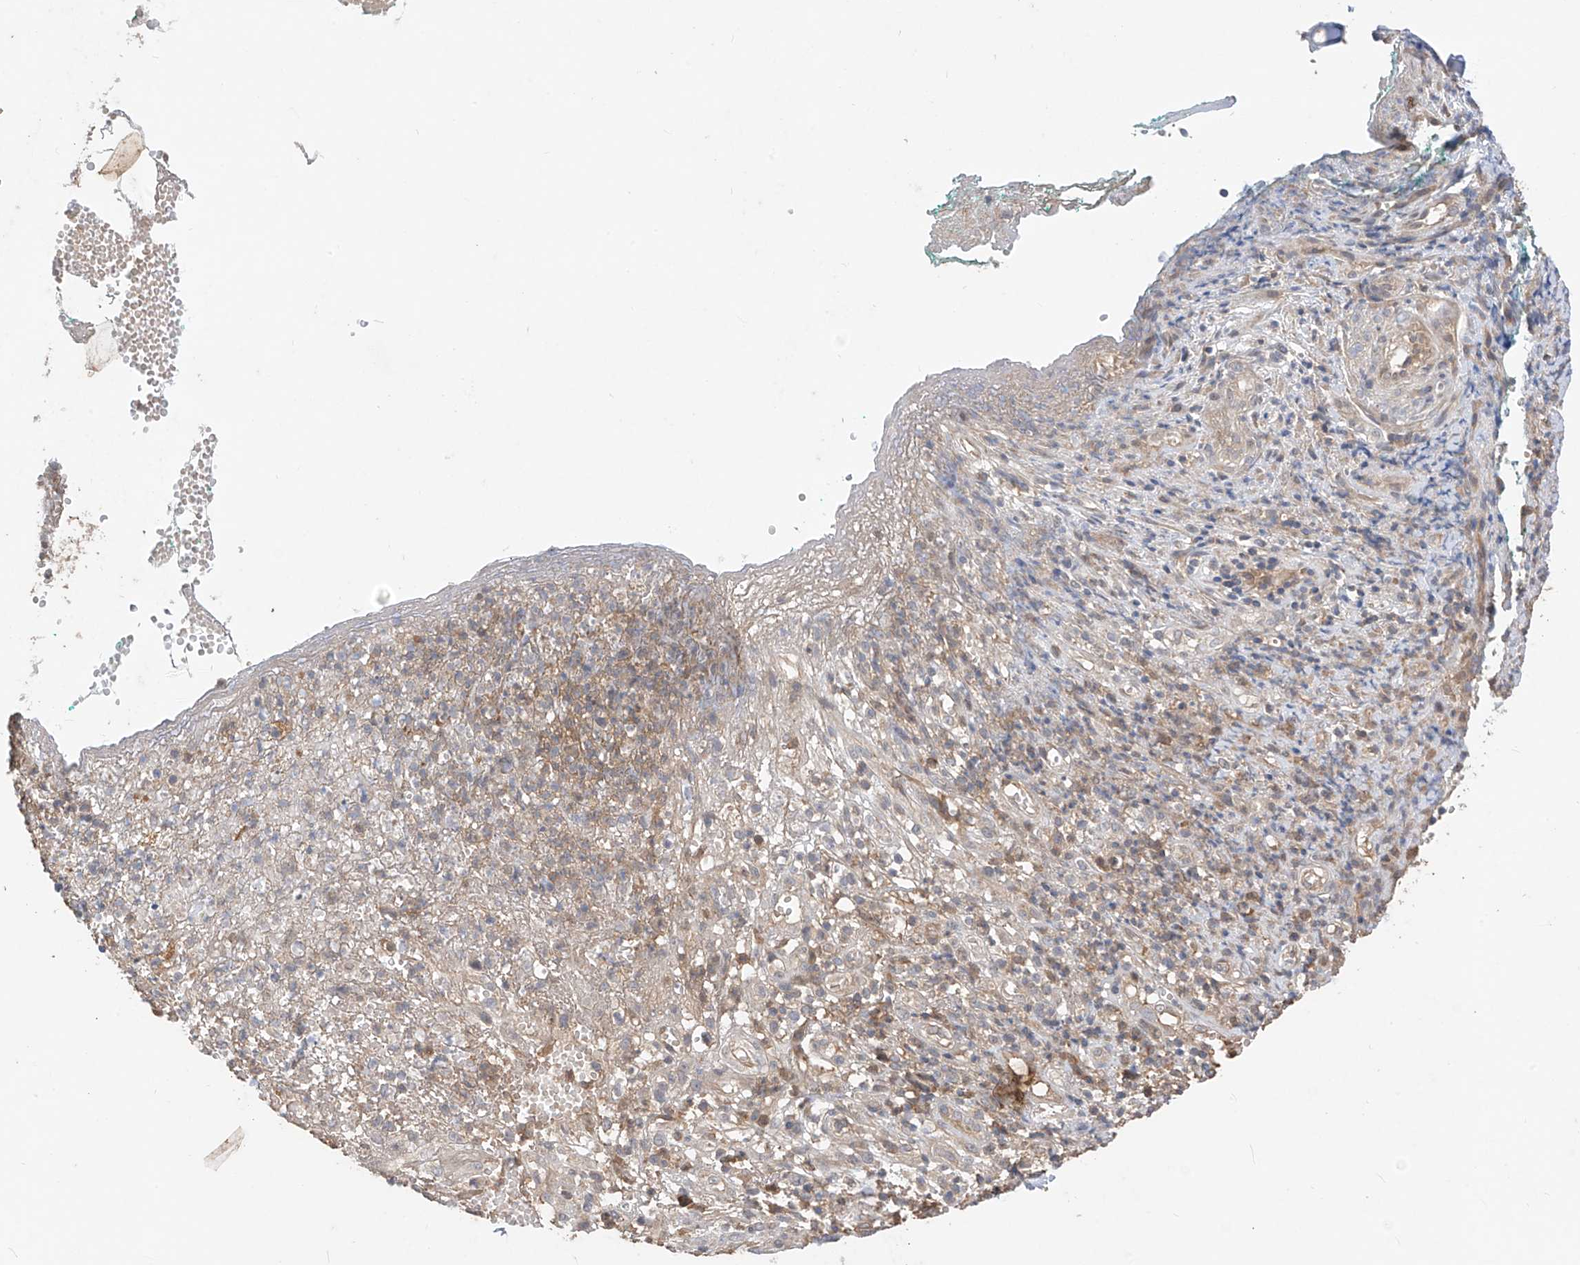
{"staining": {"intensity": "moderate", "quantity": ">75%", "location": "cytoplasmic/membranous"}, "tissue": "adipose tissue", "cell_type": "Adipocytes", "image_type": "normal", "snomed": [{"axis": "morphology", "description": "Normal tissue, NOS"}, {"axis": "morphology", "description": "Basal cell carcinoma"}, {"axis": "topography", "description": "Cartilage tissue"}, {"axis": "topography", "description": "Nasopharynx"}, {"axis": "topography", "description": "Oral tissue"}], "caption": "Adipose tissue stained with a protein marker shows moderate staining in adipocytes.", "gene": "CACNA2D4", "patient": {"sex": "female", "age": 77}}